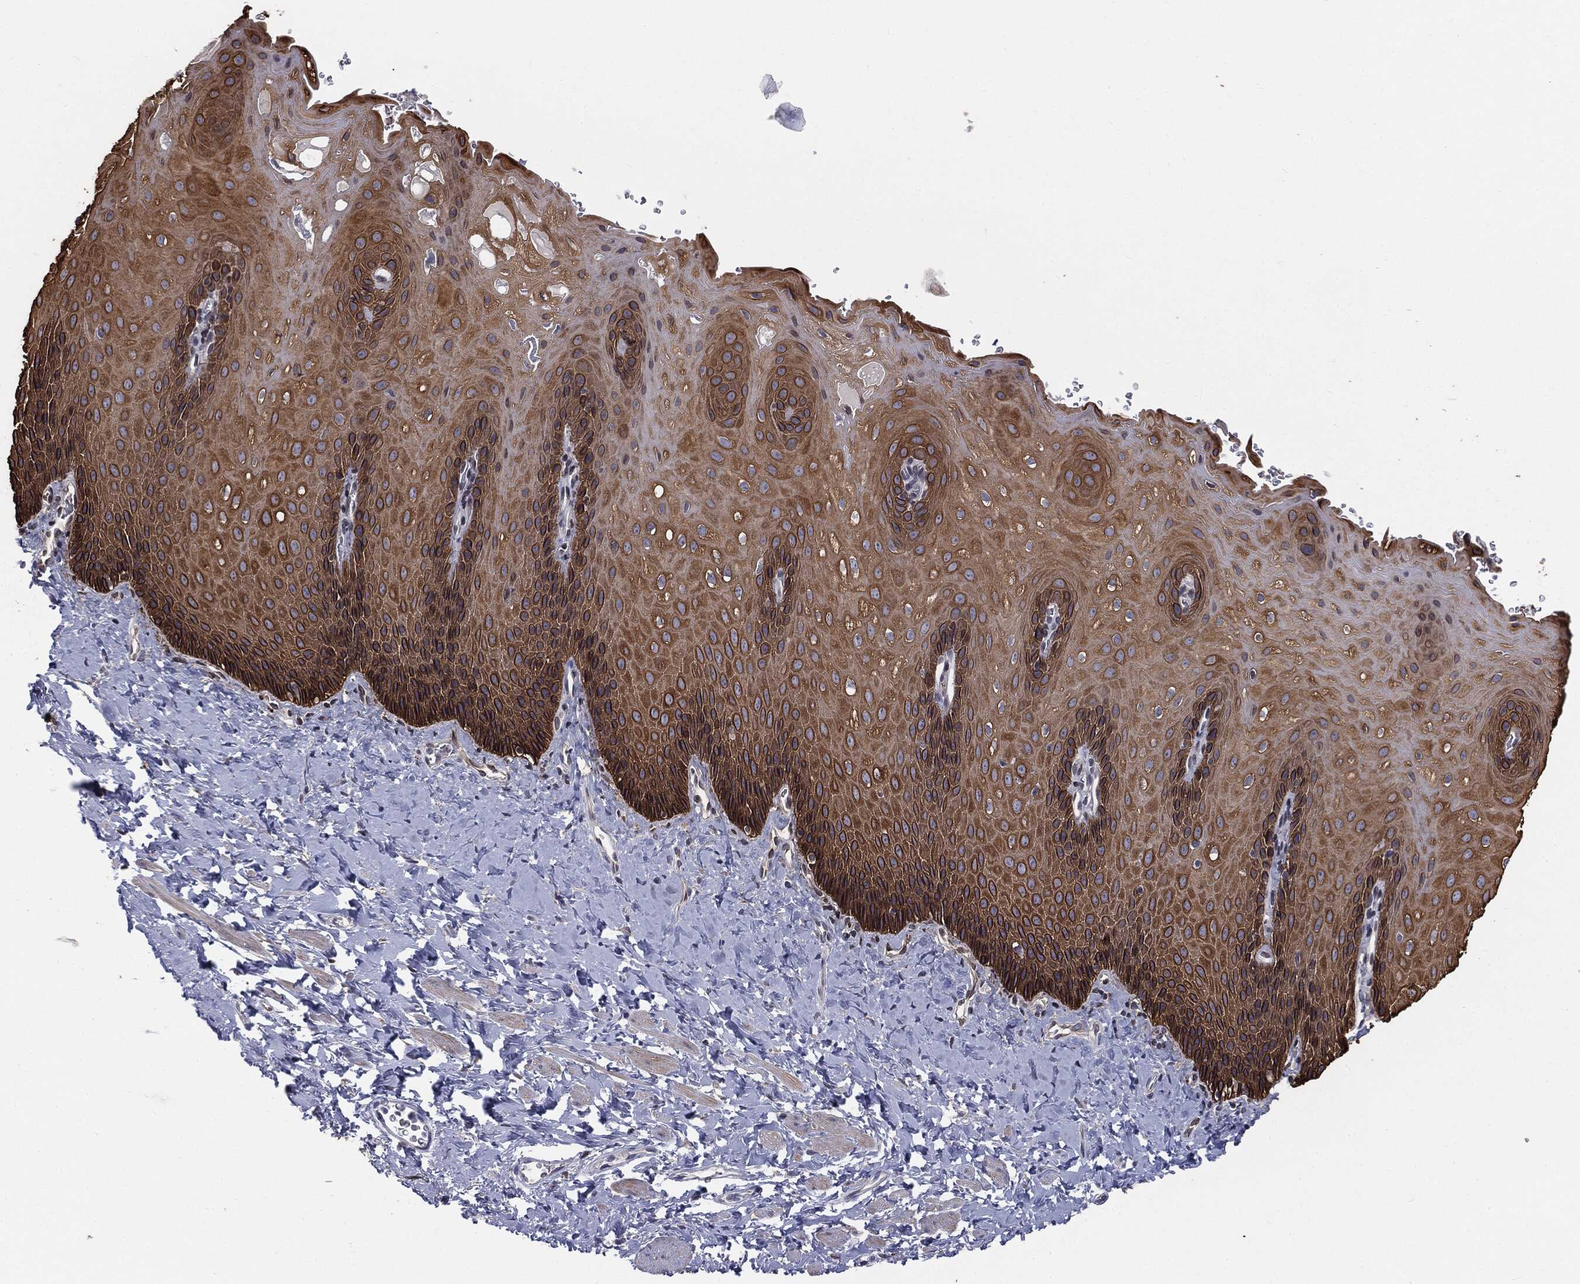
{"staining": {"intensity": "strong", "quantity": ">75%", "location": "cytoplasmic/membranous"}, "tissue": "esophagus", "cell_type": "Squamous epithelial cells", "image_type": "normal", "snomed": [{"axis": "morphology", "description": "Normal tissue, NOS"}, {"axis": "topography", "description": "Esophagus"}], "caption": "Immunohistochemical staining of unremarkable esophagus displays high levels of strong cytoplasmic/membranous staining in approximately >75% of squamous epithelial cells.", "gene": "KRT5", "patient": {"sex": "male", "age": 64}}